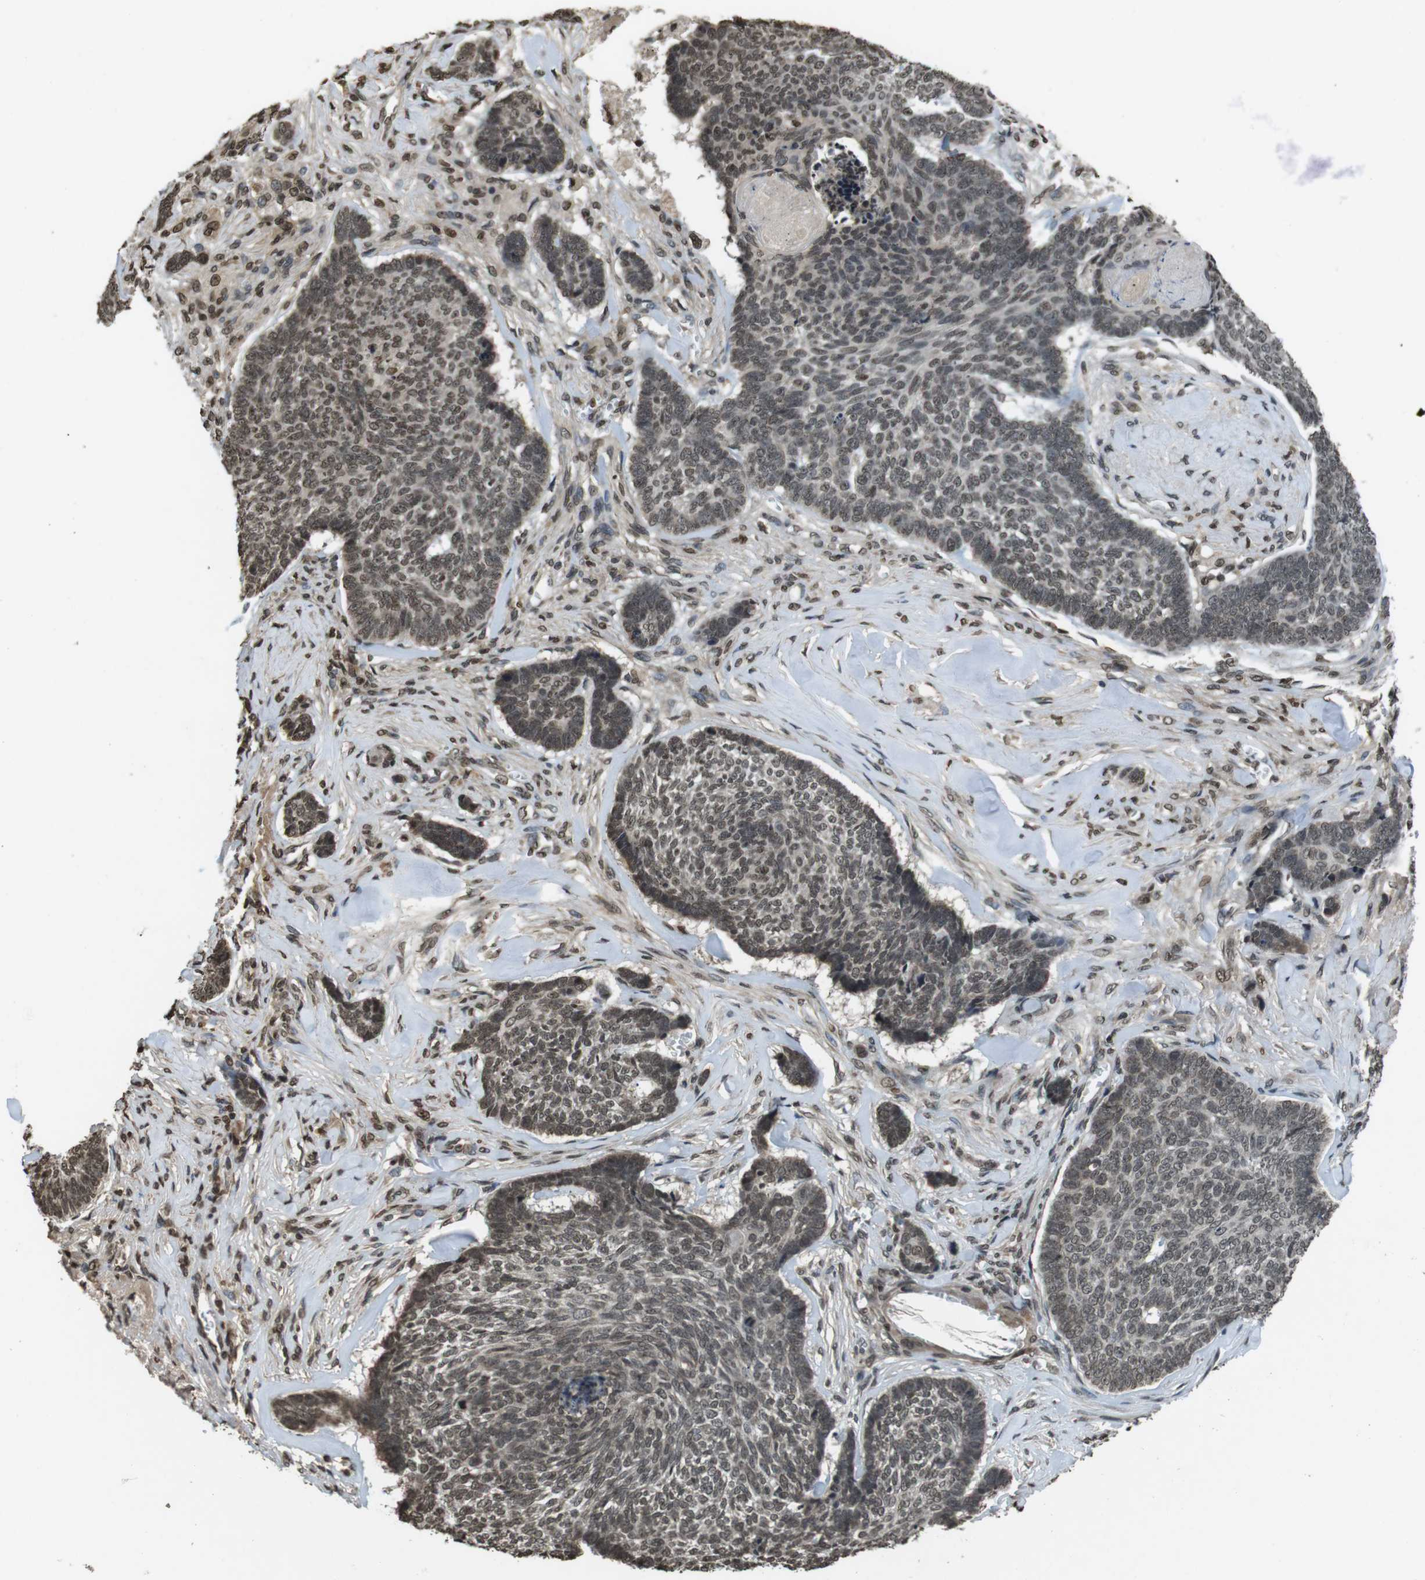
{"staining": {"intensity": "moderate", "quantity": "25%-75%", "location": "nuclear"}, "tissue": "skin cancer", "cell_type": "Tumor cells", "image_type": "cancer", "snomed": [{"axis": "morphology", "description": "Basal cell carcinoma"}, {"axis": "topography", "description": "Skin"}], "caption": "Protein staining of skin basal cell carcinoma tissue exhibits moderate nuclear expression in approximately 25%-75% of tumor cells.", "gene": "MAF", "patient": {"sex": "male", "age": 84}}